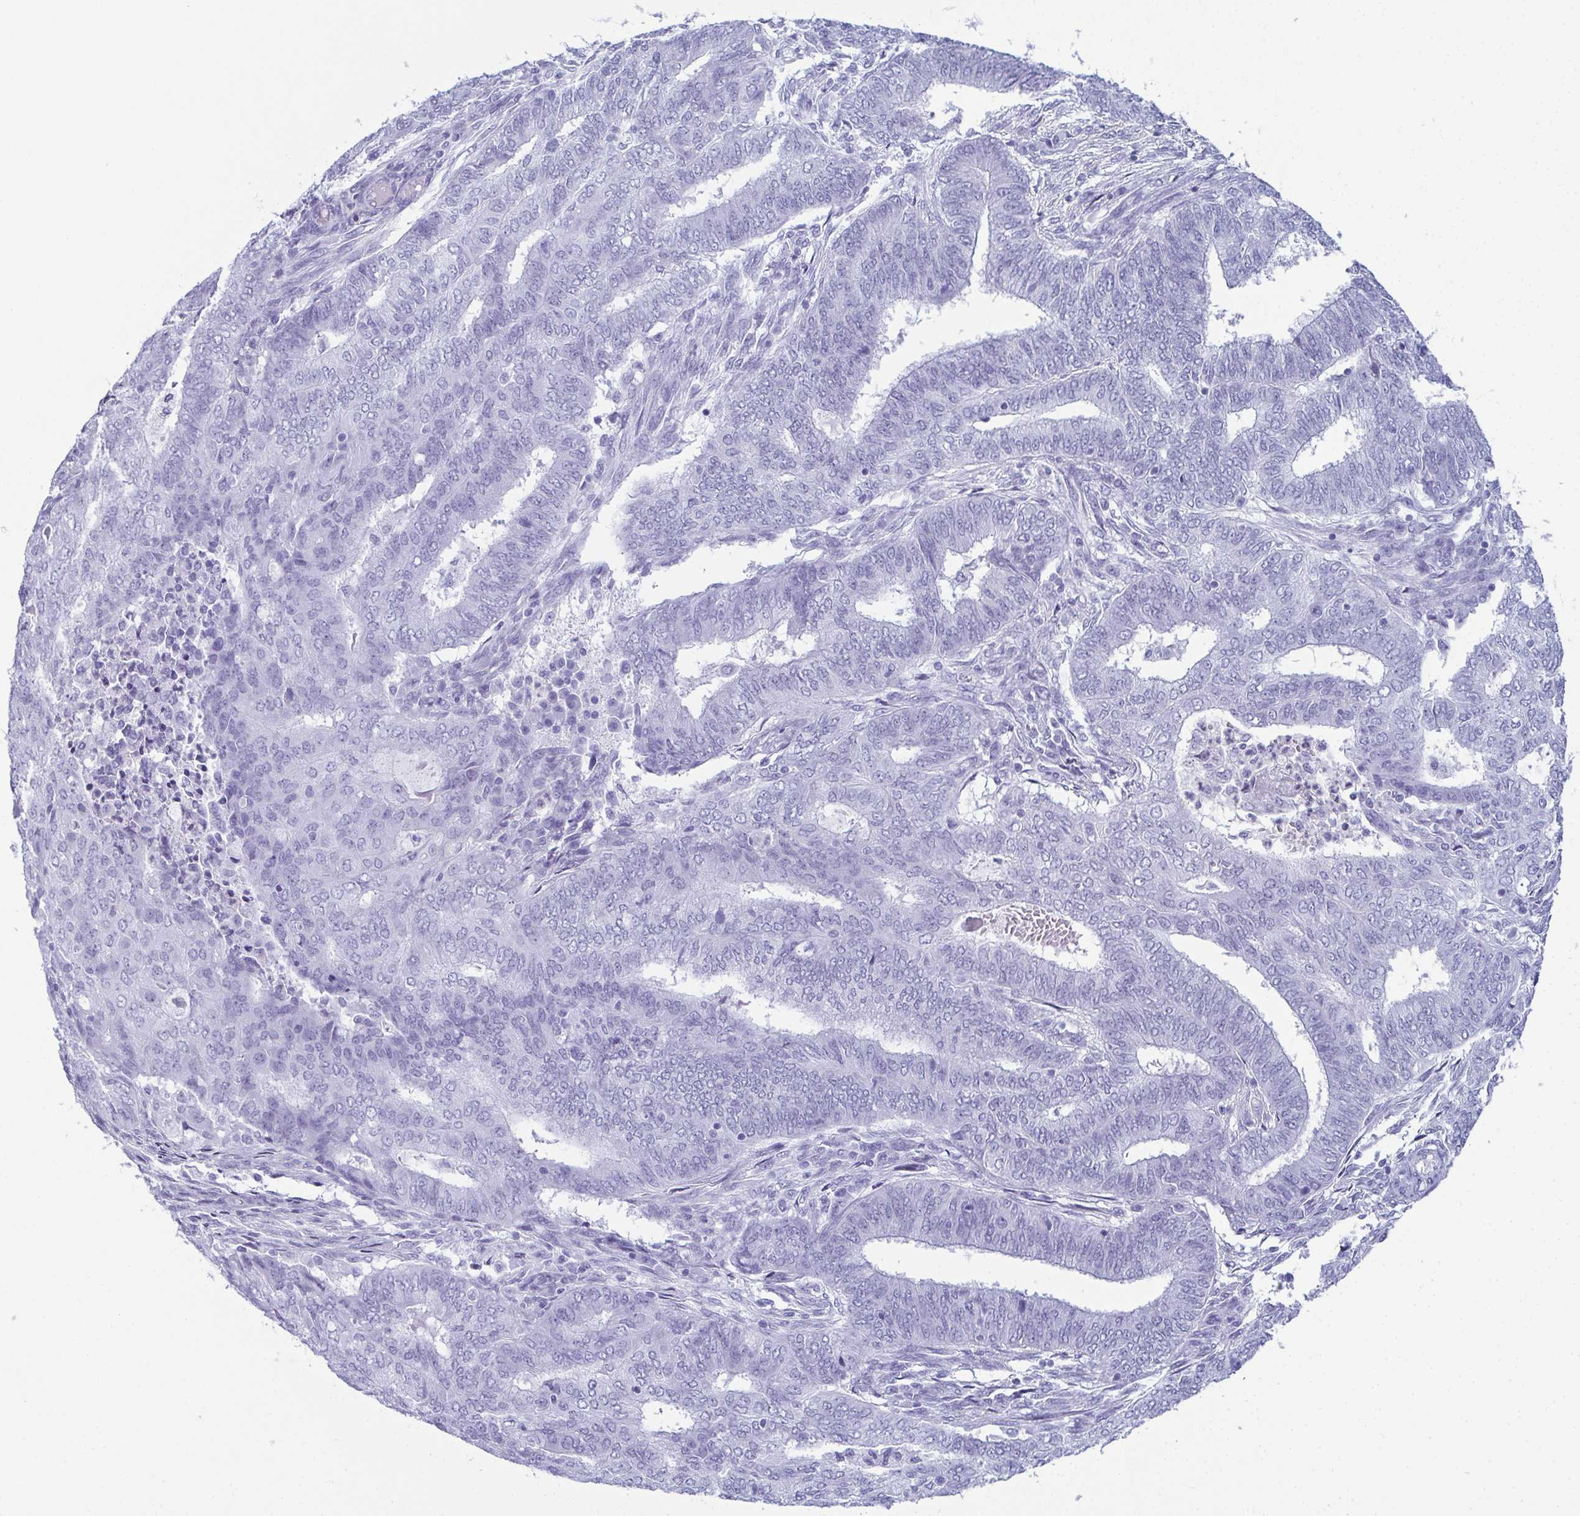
{"staining": {"intensity": "negative", "quantity": "none", "location": "none"}, "tissue": "endometrial cancer", "cell_type": "Tumor cells", "image_type": "cancer", "snomed": [{"axis": "morphology", "description": "Adenocarcinoma, NOS"}, {"axis": "topography", "description": "Endometrium"}], "caption": "Tumor cells show no significant protein expression in endometrial cancer.", "gene": "CDA", "patient": {"sex": "female", "age": 62}}